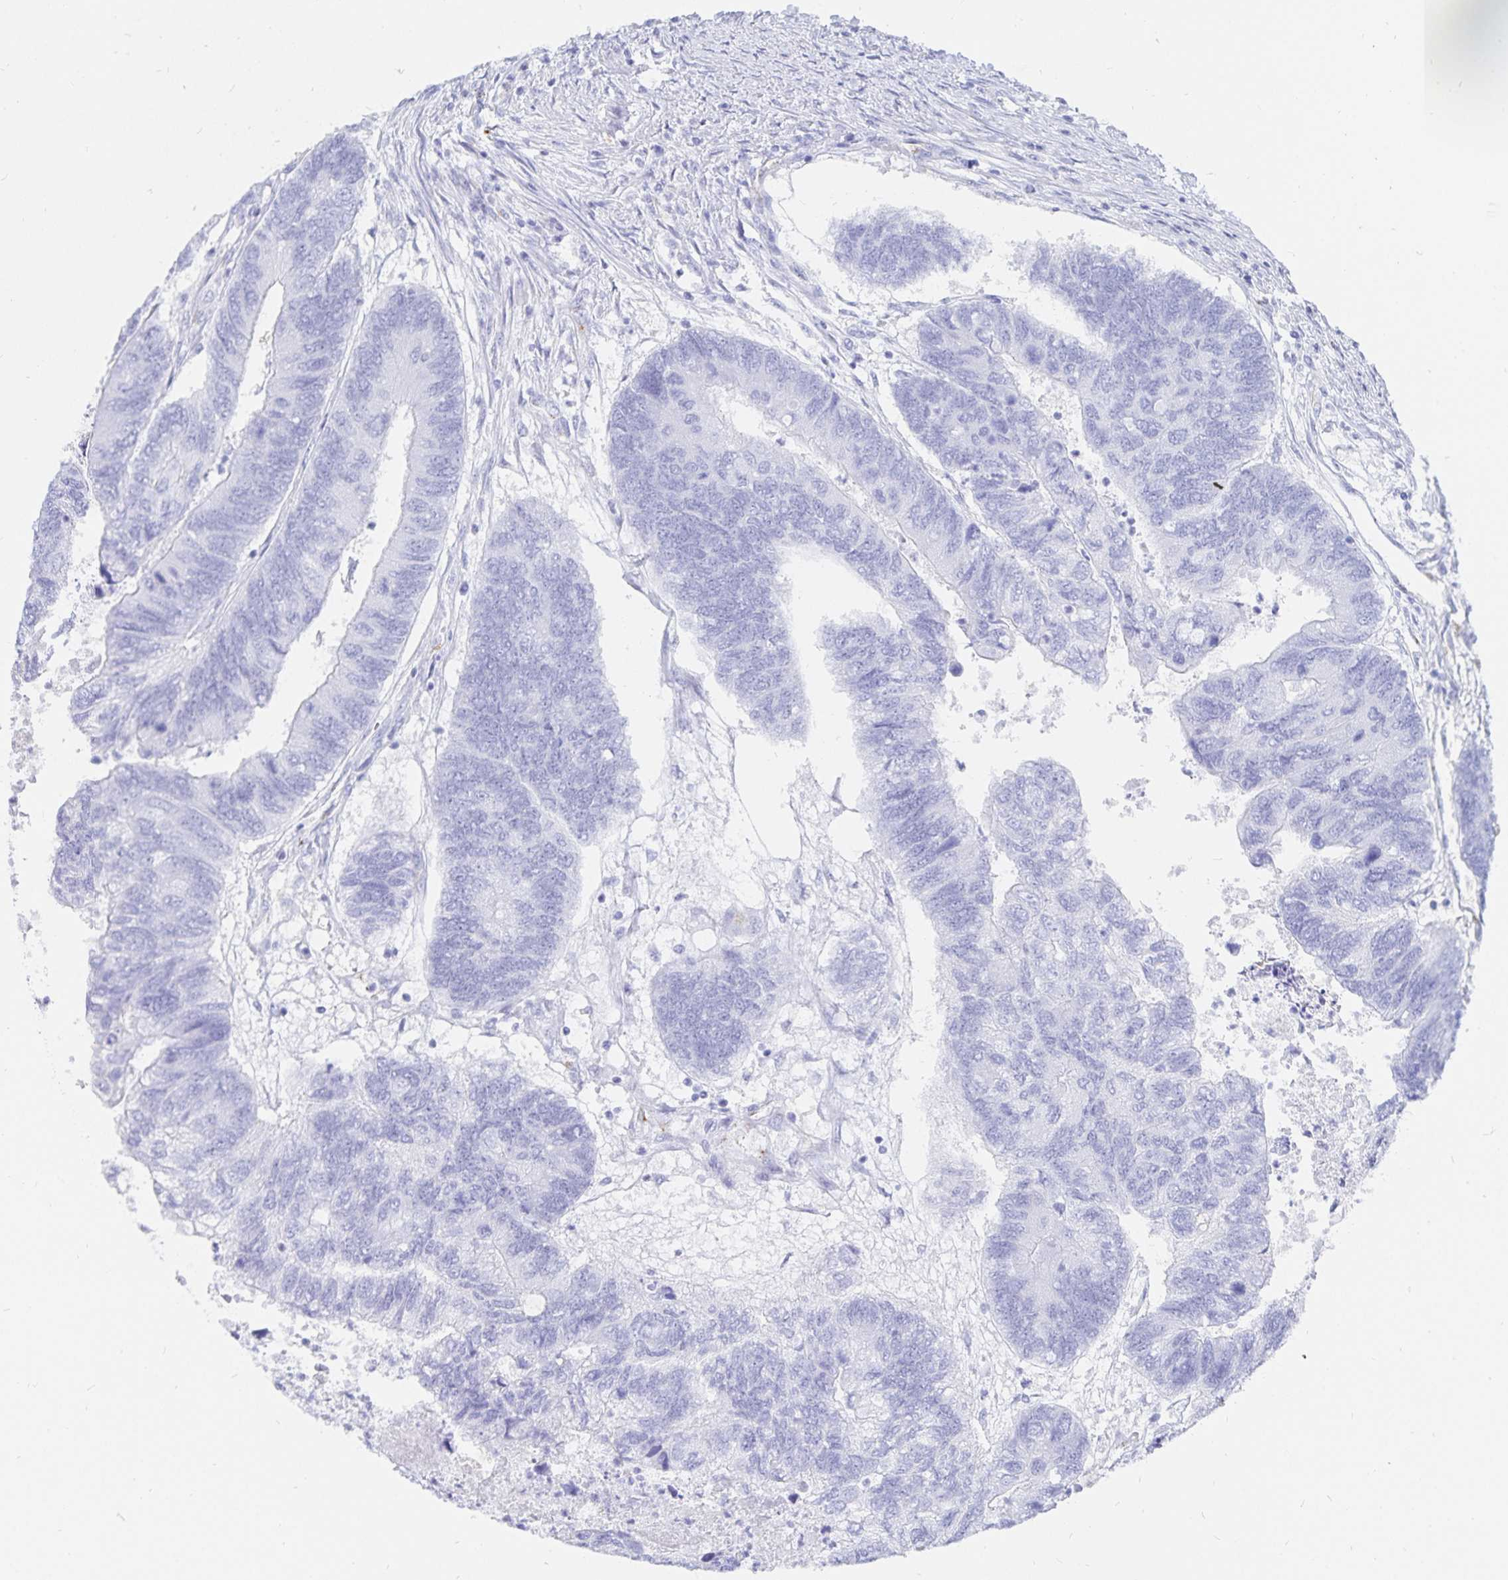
{"staining": {"intensity": "negative", "quantity": "none", "location": "none"}, "tissue": "colorectal cancer", "cell_type": "Tumor cells", "image_type": "cancer", "snomed": [{"axis": "morphology", "description": "Adenocarcinoma, NOS"}, {"axis": "topography", "description": "Colon"}], "caption": "There is no significant positivity in tumor cells of colorectal cancer.", "gene": "INSL5", "patient": {"sex": "female", "age": 67}}